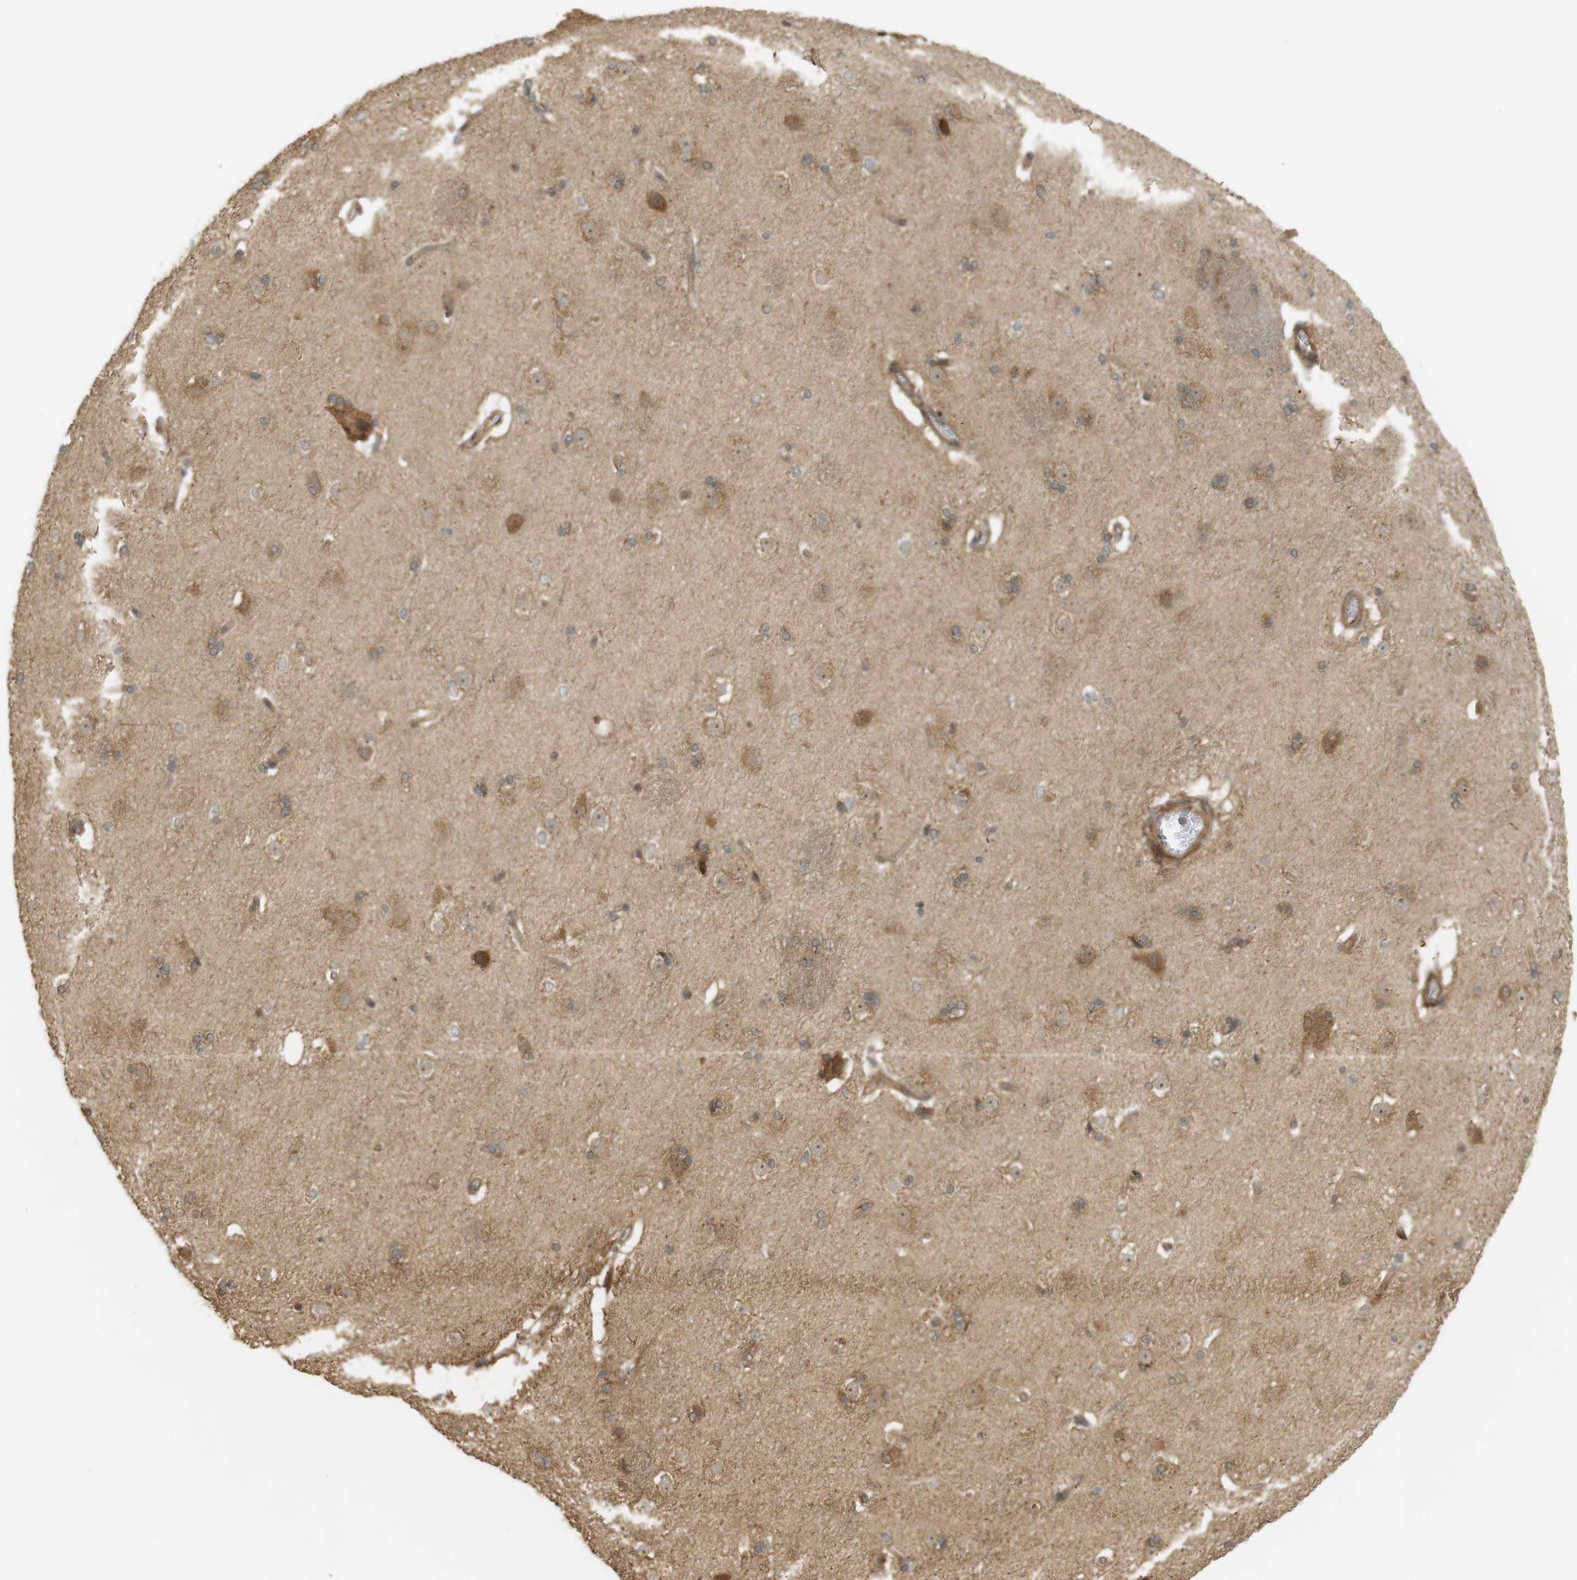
{"staining": {"intensity": "moderate", "quantity": "25%-75%", "location": "cytoplasmic/membranous"}, "tissue": "caudate", "cell_type": "Glial cells", "image_type": "normal", "snomed": [{"axis": "morphology", "description": "Normal tissue, NOS"}, {"axis": "topography", "description": "Lateral ventricle wall"}], "caption": "A photomicrograph of caudate stained for a protein exhibits moderate cytoplasmic/membranous brown staining in glial cells.", "gene": "PA2G4", "patient": {"sex": "female", "age": 19}}